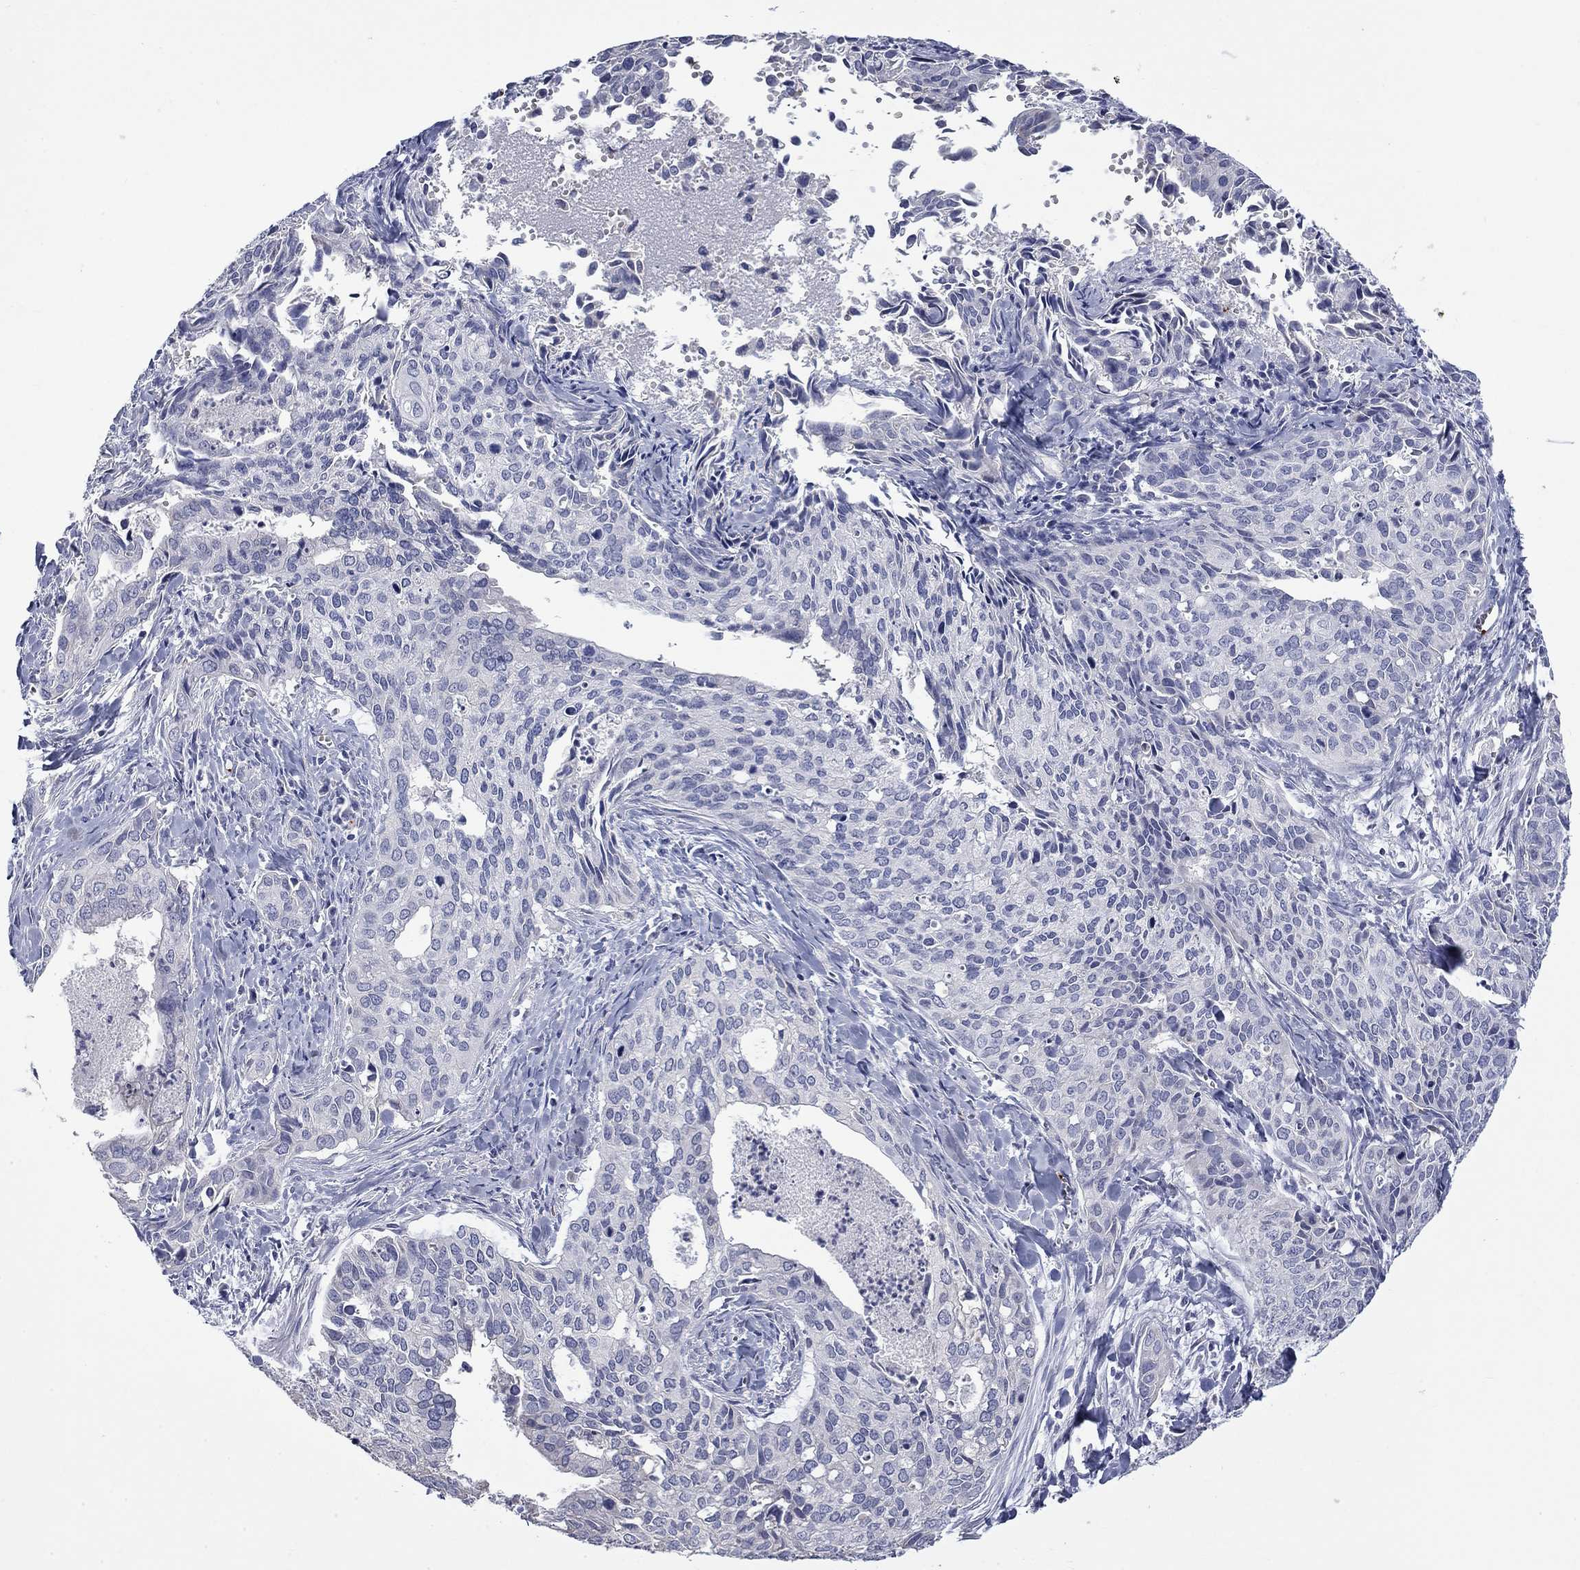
{"staining": {"intensity": "negative", "quantity": "none", "location": "none"}, "tissue": "cervical cancer", "cell_type": "Tumor cells", "image_type": "cancer", "snomed": [{"axis": "morphology", "description": "Squamous cell carcinoma, NOS"}, {"axis": "topography", "description": "Cervix"}], "caption": "Immunohistochemistry histopathology image of neoplastic tissue: human squamous cell carcinoma (cervical) stained with DAB (3,3'-diaminobenzidine) displays no significant protein staining in tumor cells.", "gene": "PLEK", "patient": {"sex": "female", "age": 29}}